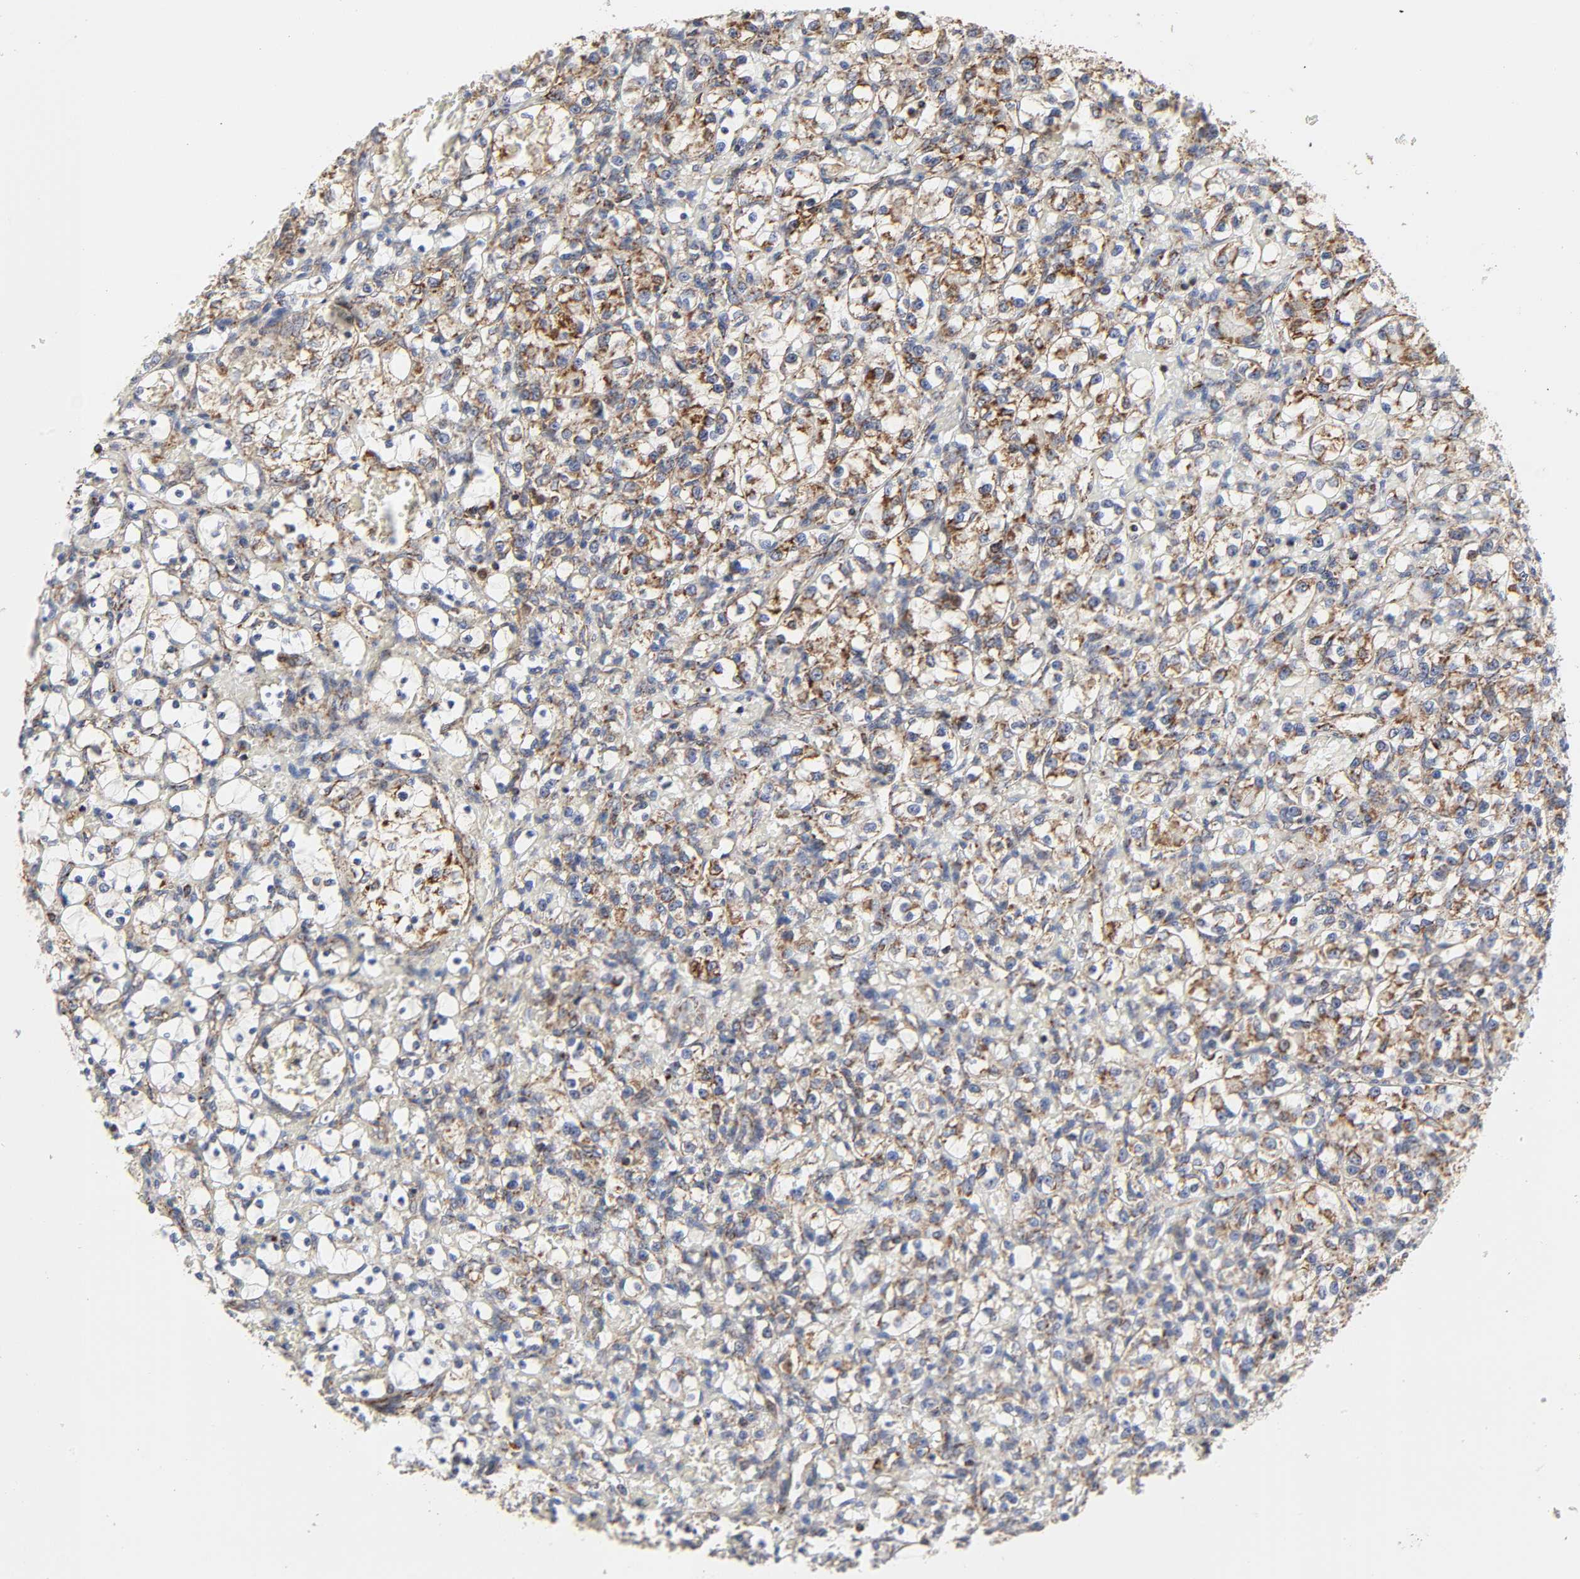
{"staining": {"intensity": "moderate", "quantity": "25%-75%", "location": "cytoplasmic/membranous"}, "tissue": "renal cancer", "cell_type": "Tumor cells", "image_type": "cancer", "snomed": [{"axis": "morphology", "description": "Adenocarcinoma, NOS"}, {"axis": "topography", "description": "Kidney"}], "caption": "Human adenocarcinoma (renal) stained with a protein marker exhibits moderate staining in tumor cells.", "gene": "COX6B1", "patient": {"sex": "female", "age": 69}}